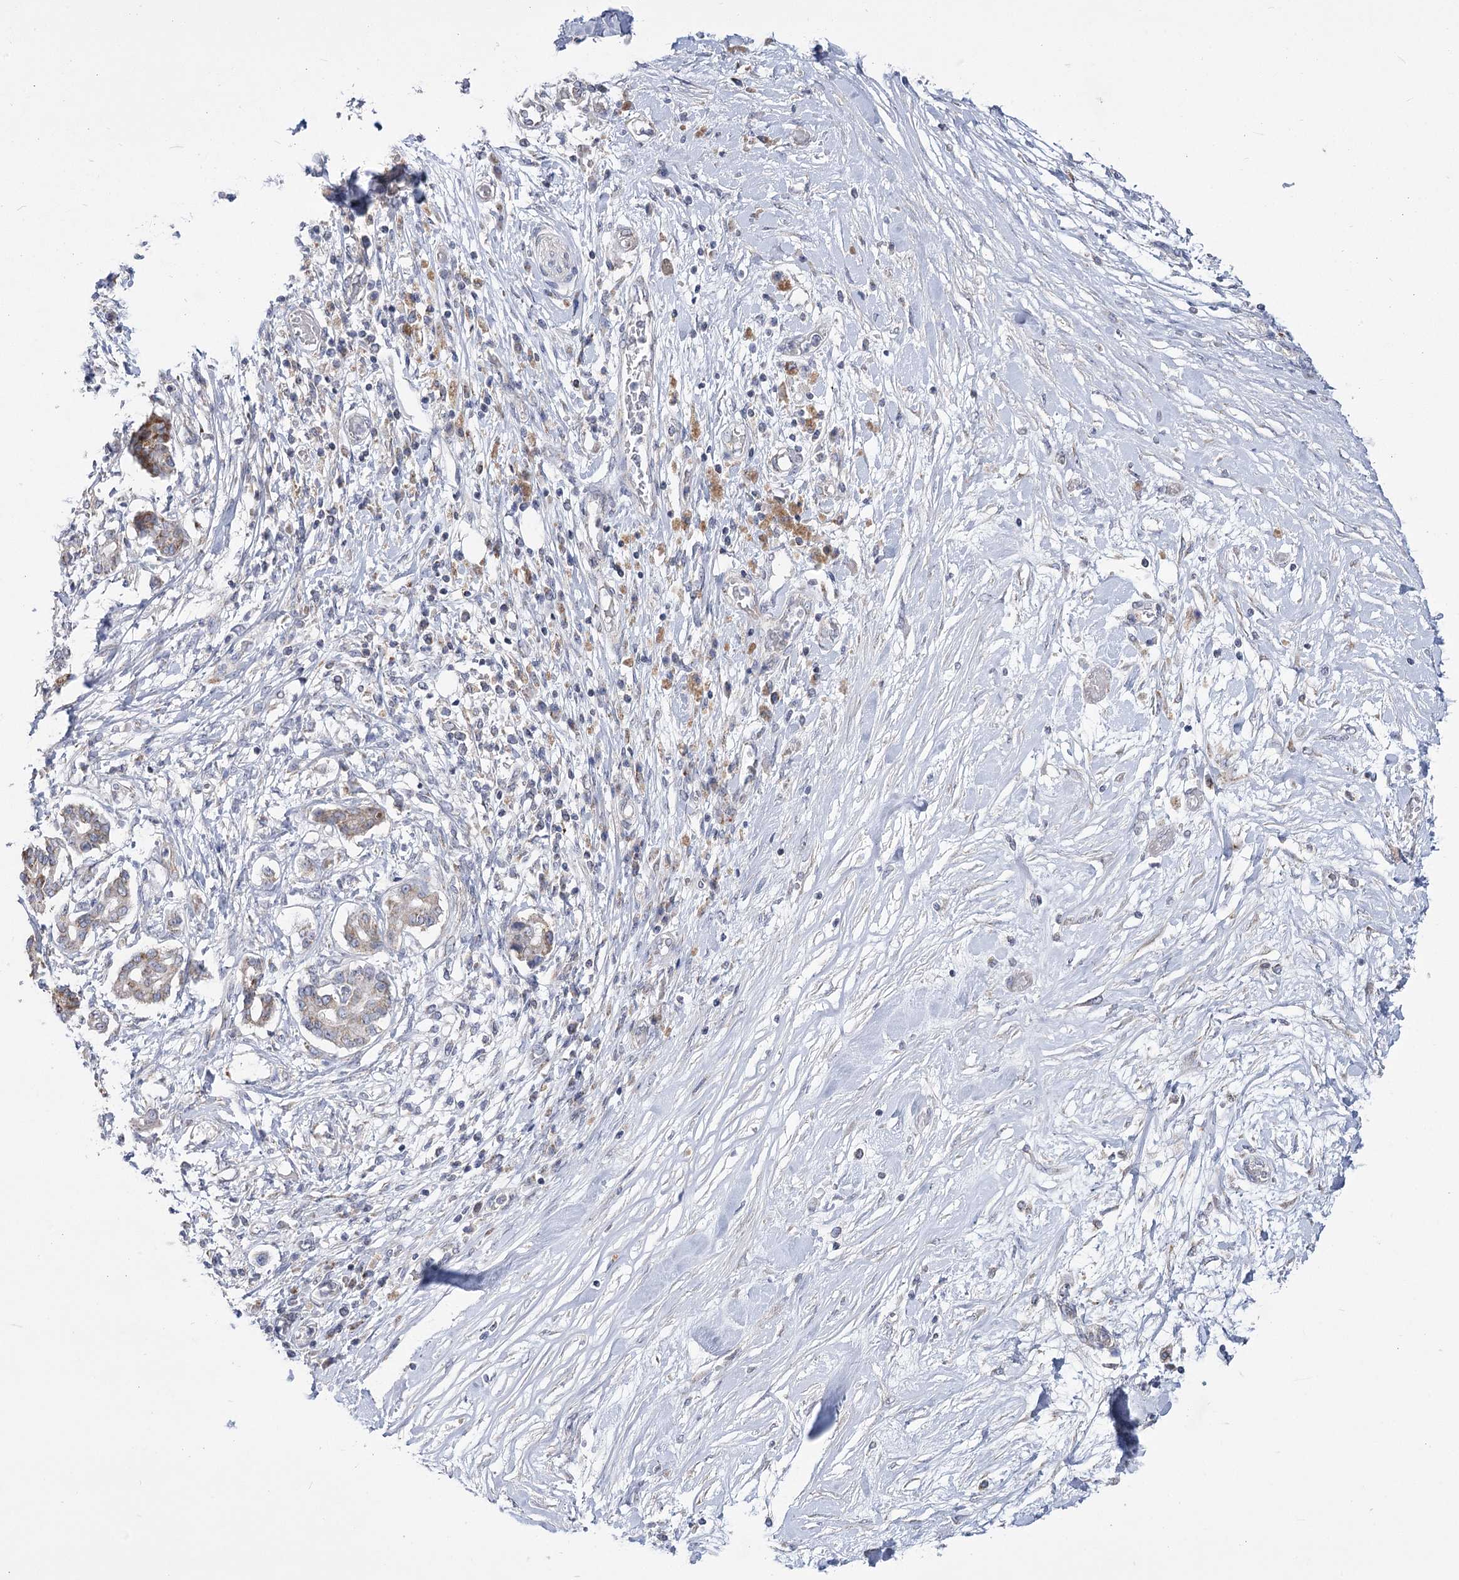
{"staining": {"intensity": "moderate", "quantity": "25%-75%", "location": "cytoplasmic/membranous"}, "tissue": "pancreatic cancer", "cell_type": "Tumor cells", "image_type": "cancer", "snomed": [{"axis": "morphology", "description": "Inflammation, NOS"}, {"axis": "morphology", "description": "Adenocarcinoma, NOS"}, {"axis": "topography", "description": "Pancreas"}], "caption": "A high-resolution histopathology image shows immunohistochemistry staining of adenocarcinoma (pancreatic), which displays moderate cytoplasmic/membranous positivity in approximately 25%-75% of tumor cells.", "gene": "PDHB", "patient": {"sex": "female", "age": 56}}